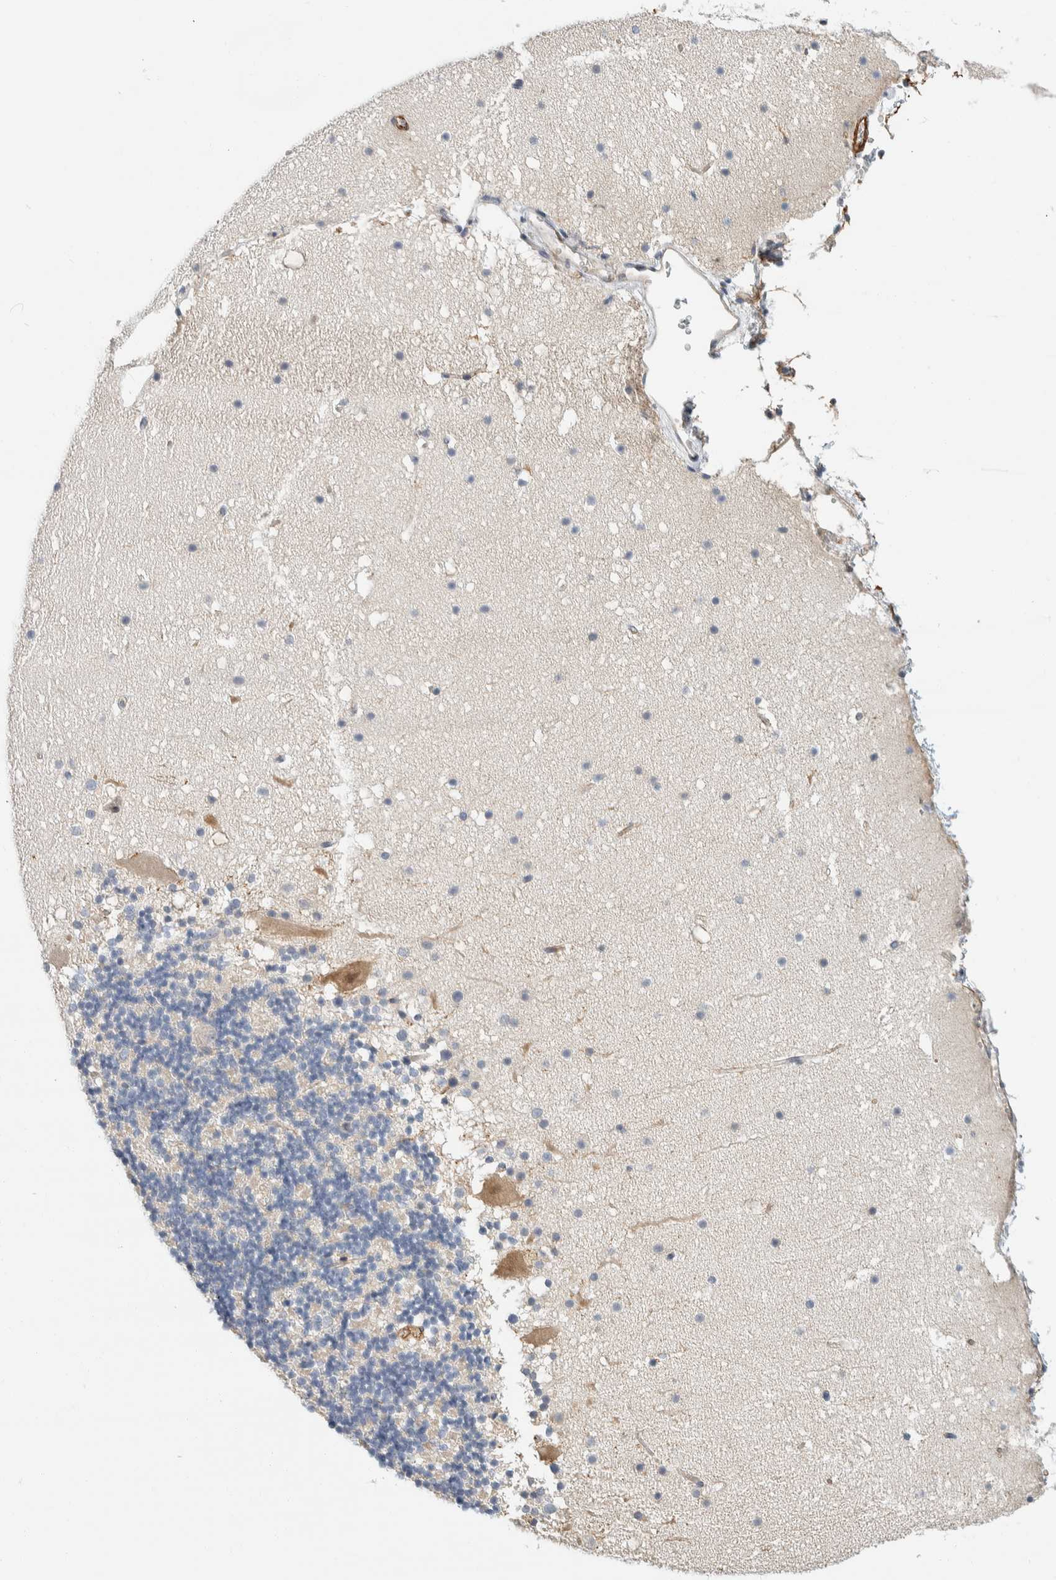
{"staining": {"intensity": "negative", "quantity": "none", "location": "none"}, "tissue": "cerebellum", "cell_type": "Cells in granular layer", "image_type": "normal", "snomed": [{"axis": "morphology", "description": "Normal tissue, NOS"}, {"axis": "topography", "description": "Cerebellum"}], "caption": "Human cerebellum stained for a protein using immunohistochemistry reveals no expression in cells in granular layer.", "gene": "CDR2", "patient": {"sex": "male", "age": 45}}